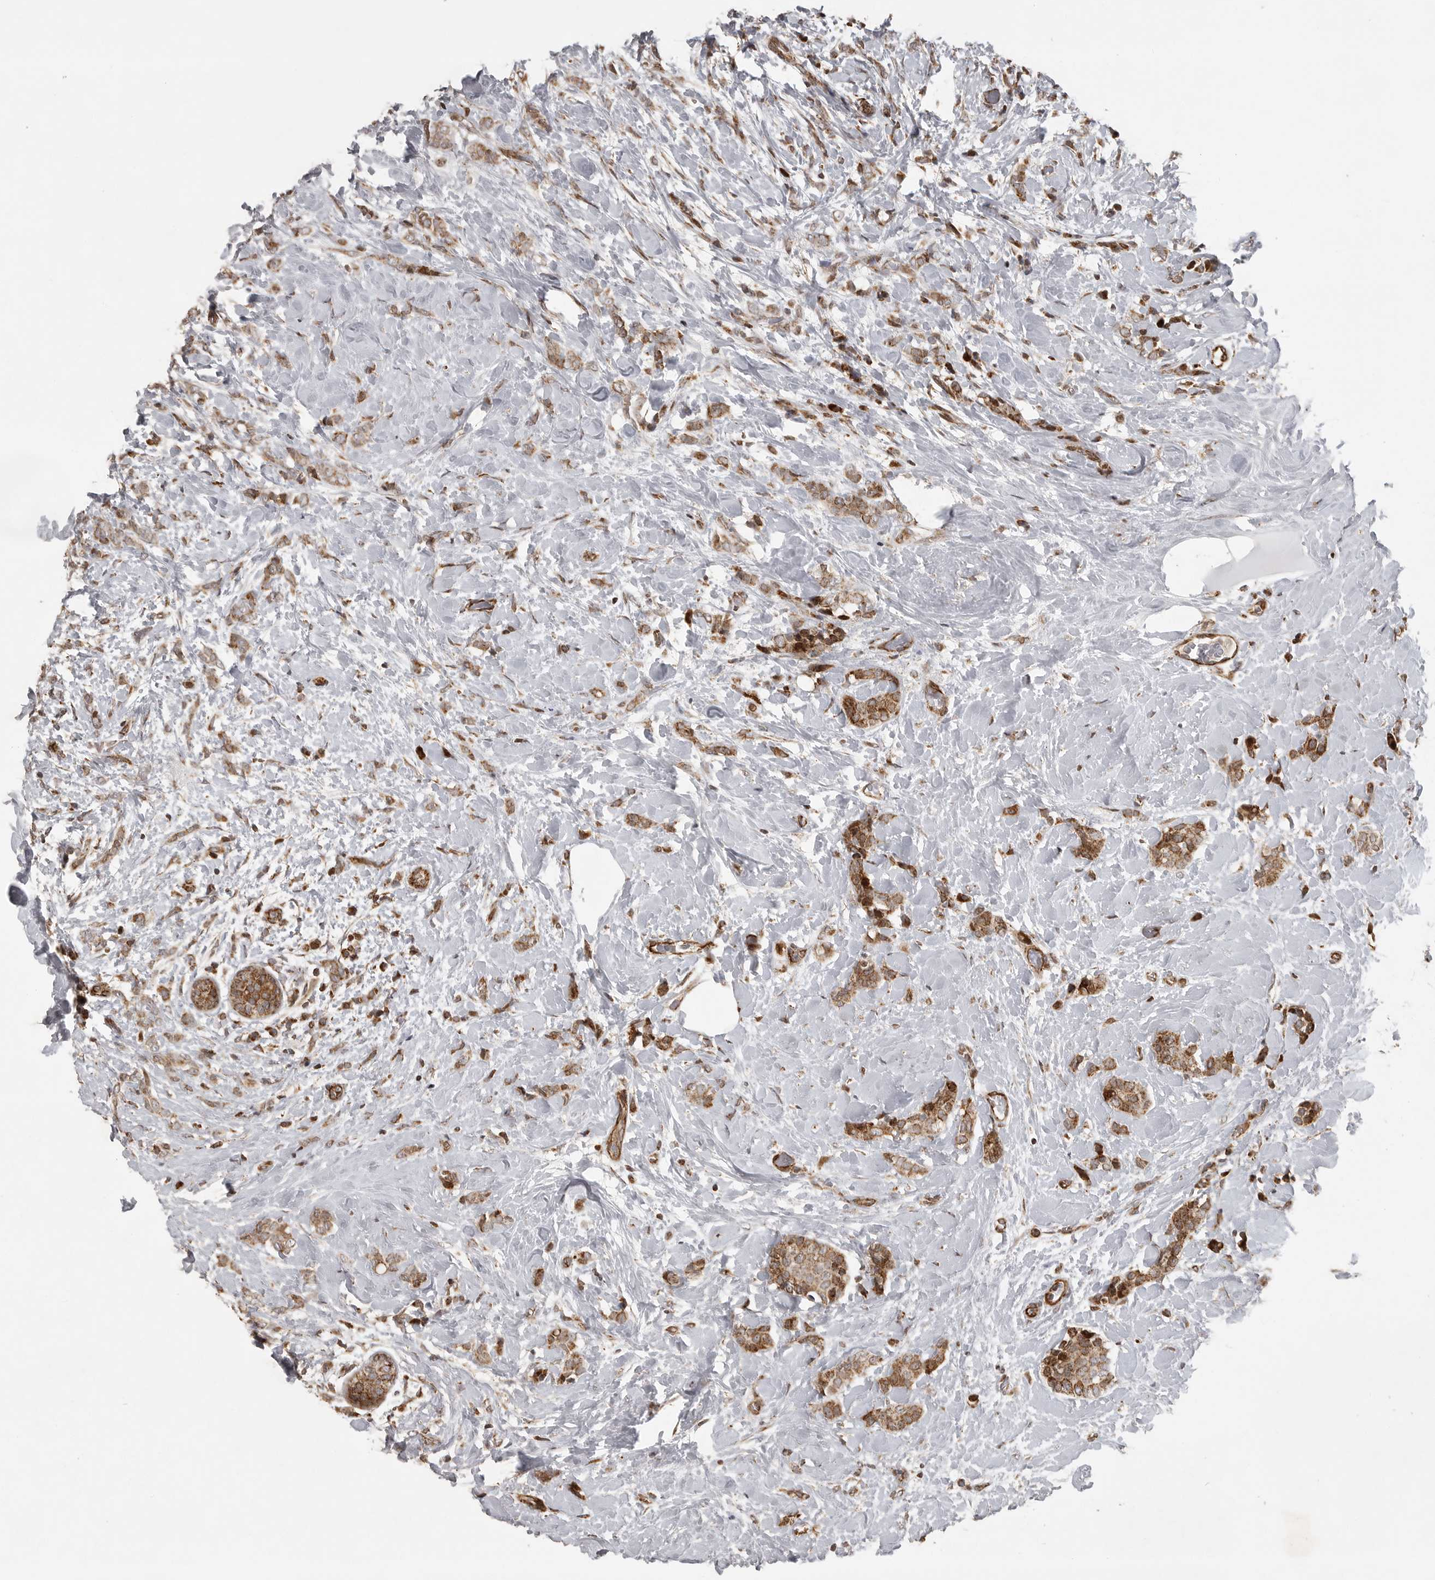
{"staining": {"intensity": "moderate", "quantity": ">75%", "location": "cytoplasmic/membranous"}, "tissue": "breast cancer", "cell_type": "Tumor cells", "image_type": "cancer", "snomed": [{"axis": "morphology", "description": "Lobular carcinoma, in situ"}, {"axis": "morphology", "description": "Lobular carcinoma"}, {"axis": "topography", "description": "Breast"}], "caption": "This is an image of immunohistochemistry staining of lobular carcinoma (breast), which shows moderate staining in the cytoplasmic/membranous of tumor cells.", "gene": "NARS2", "patient": {"sex": "female", "age": 41}}